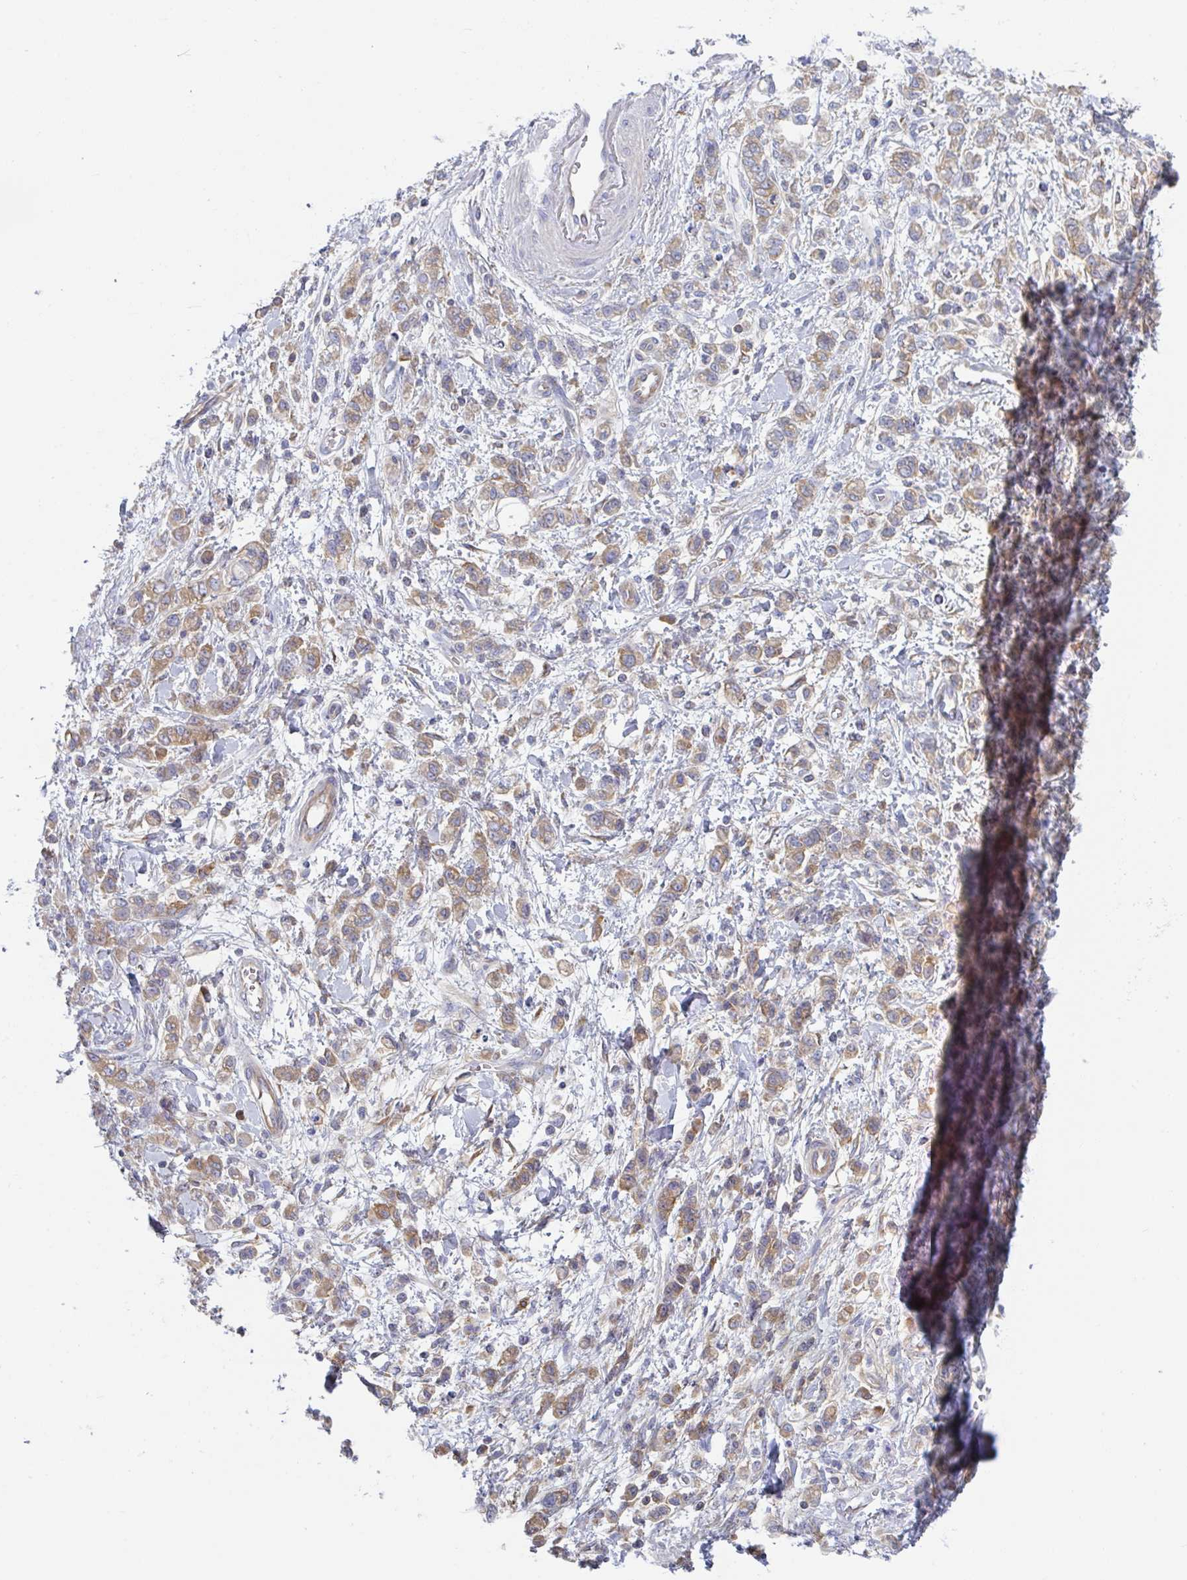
{"staining": {"intensity": "moderate", "quantity": ">75%", "location": "cytoplasmic/membranous"}, "tissue": "stomach cancer", "cell_type": "Tumor cells", "image_type": "cancer", "snomed": [{"axis": "morphology", "description": "Adenocarcinoma, NOS"}, {"axis": "topography", "description": "Stomach"}], "caption": "This is a micrograph of immunohistochemistry (IHC) staining of stomach cancer, which shows moderate staining in the cytoplasmic/membranous of tumor cells.", "gene": "AMPD2", "patient": {"sex": "male", "age": 77}}